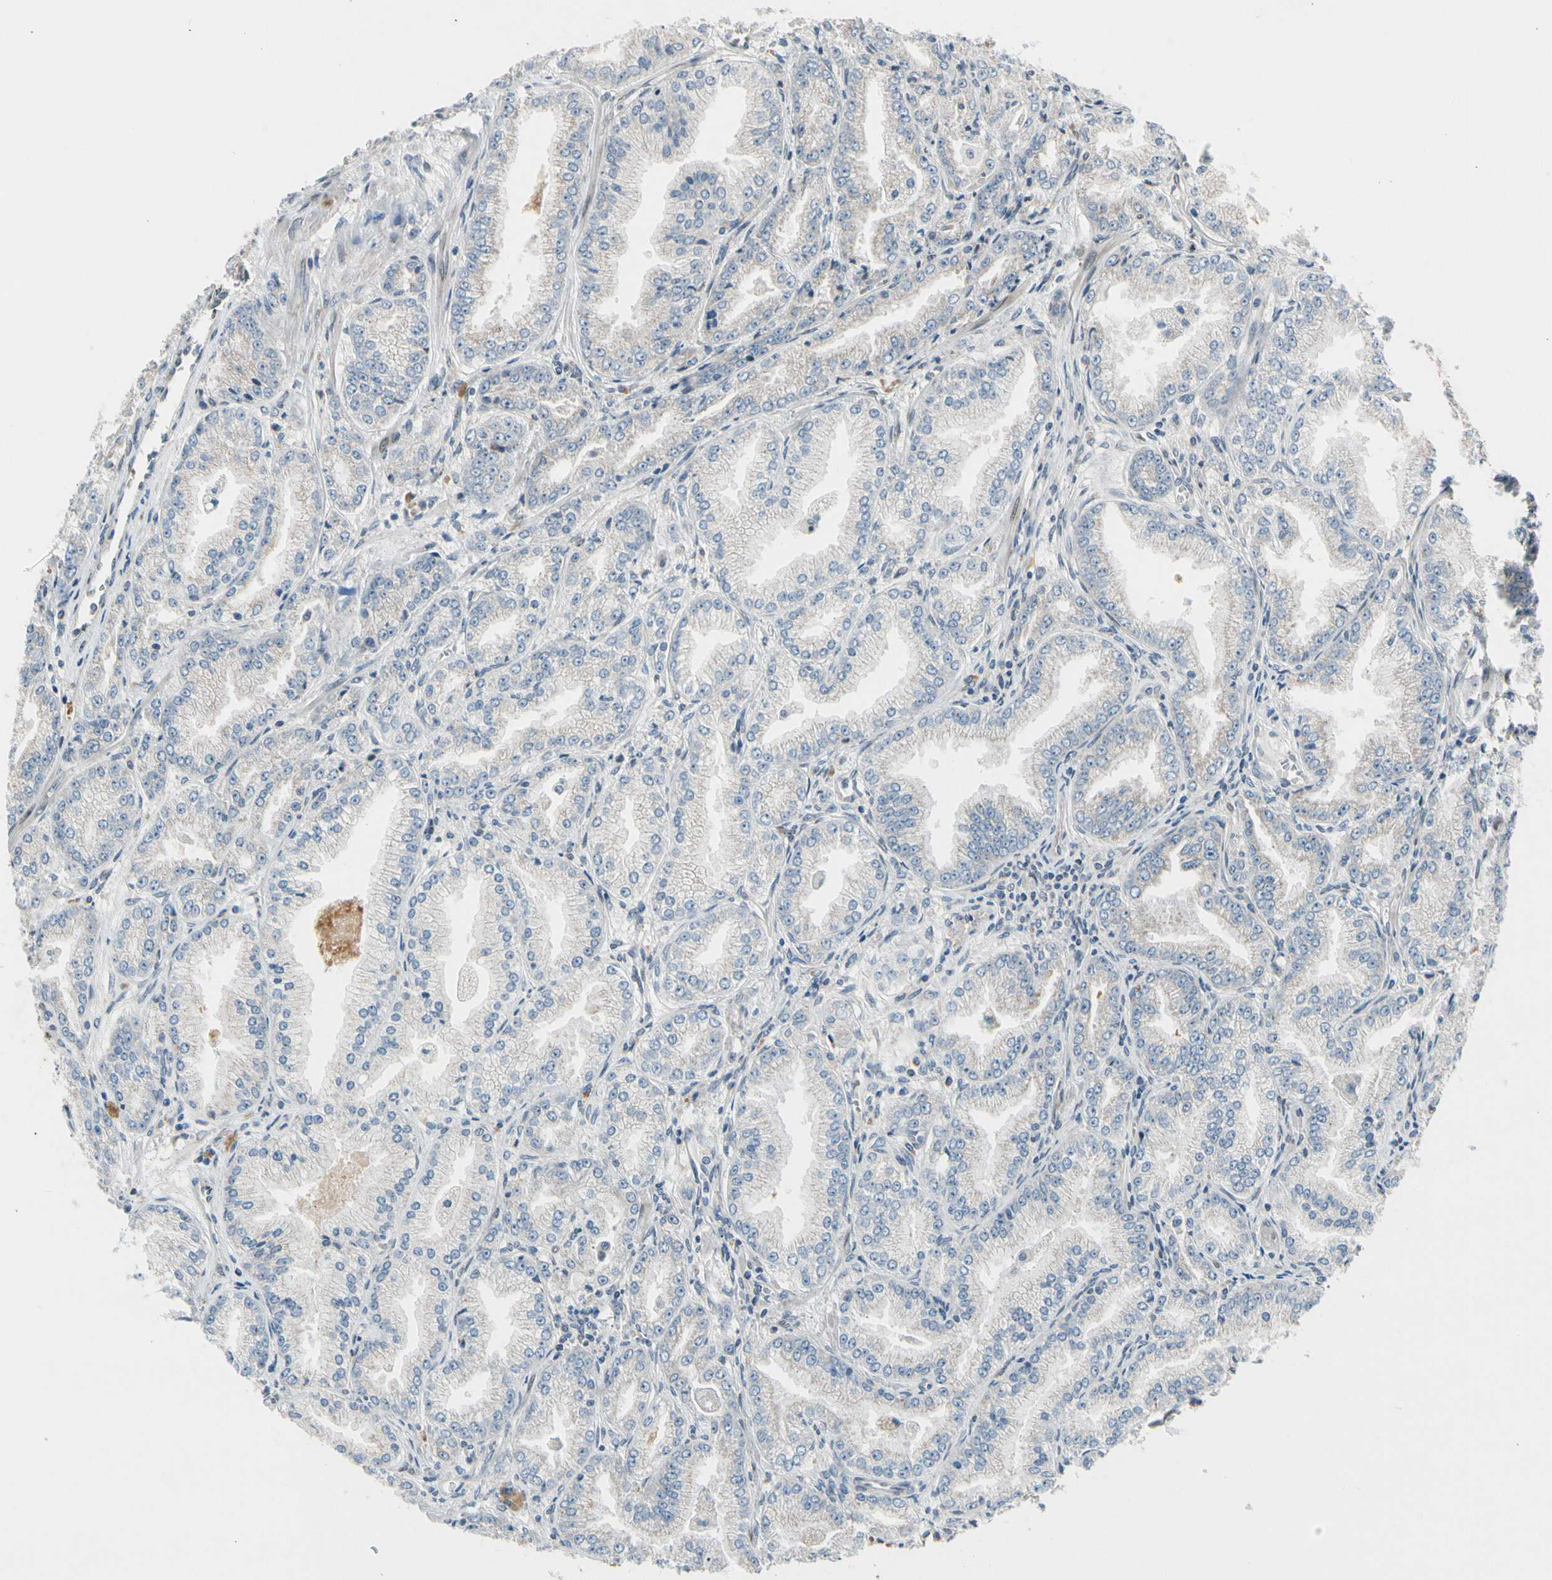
{"staining": {"intensity": "negative", "quantity": "none", "location": "none"}, "tissue": "prostate cancer", "cell_type": "Tumor cells", "image_type": "cancer", "snomed": [{"axis": "morphology", "description": "Adenocarcinoma, High grade"}, {"axis": "topography", "description": "Prostate"}], "caption": "Protein analysis of adenocarcinoma (high-grade) (prostate) exhibits no significant staining in tumor cells.", "gene": "NPHP3", "patient": {"sex": "male", "age": 61}}